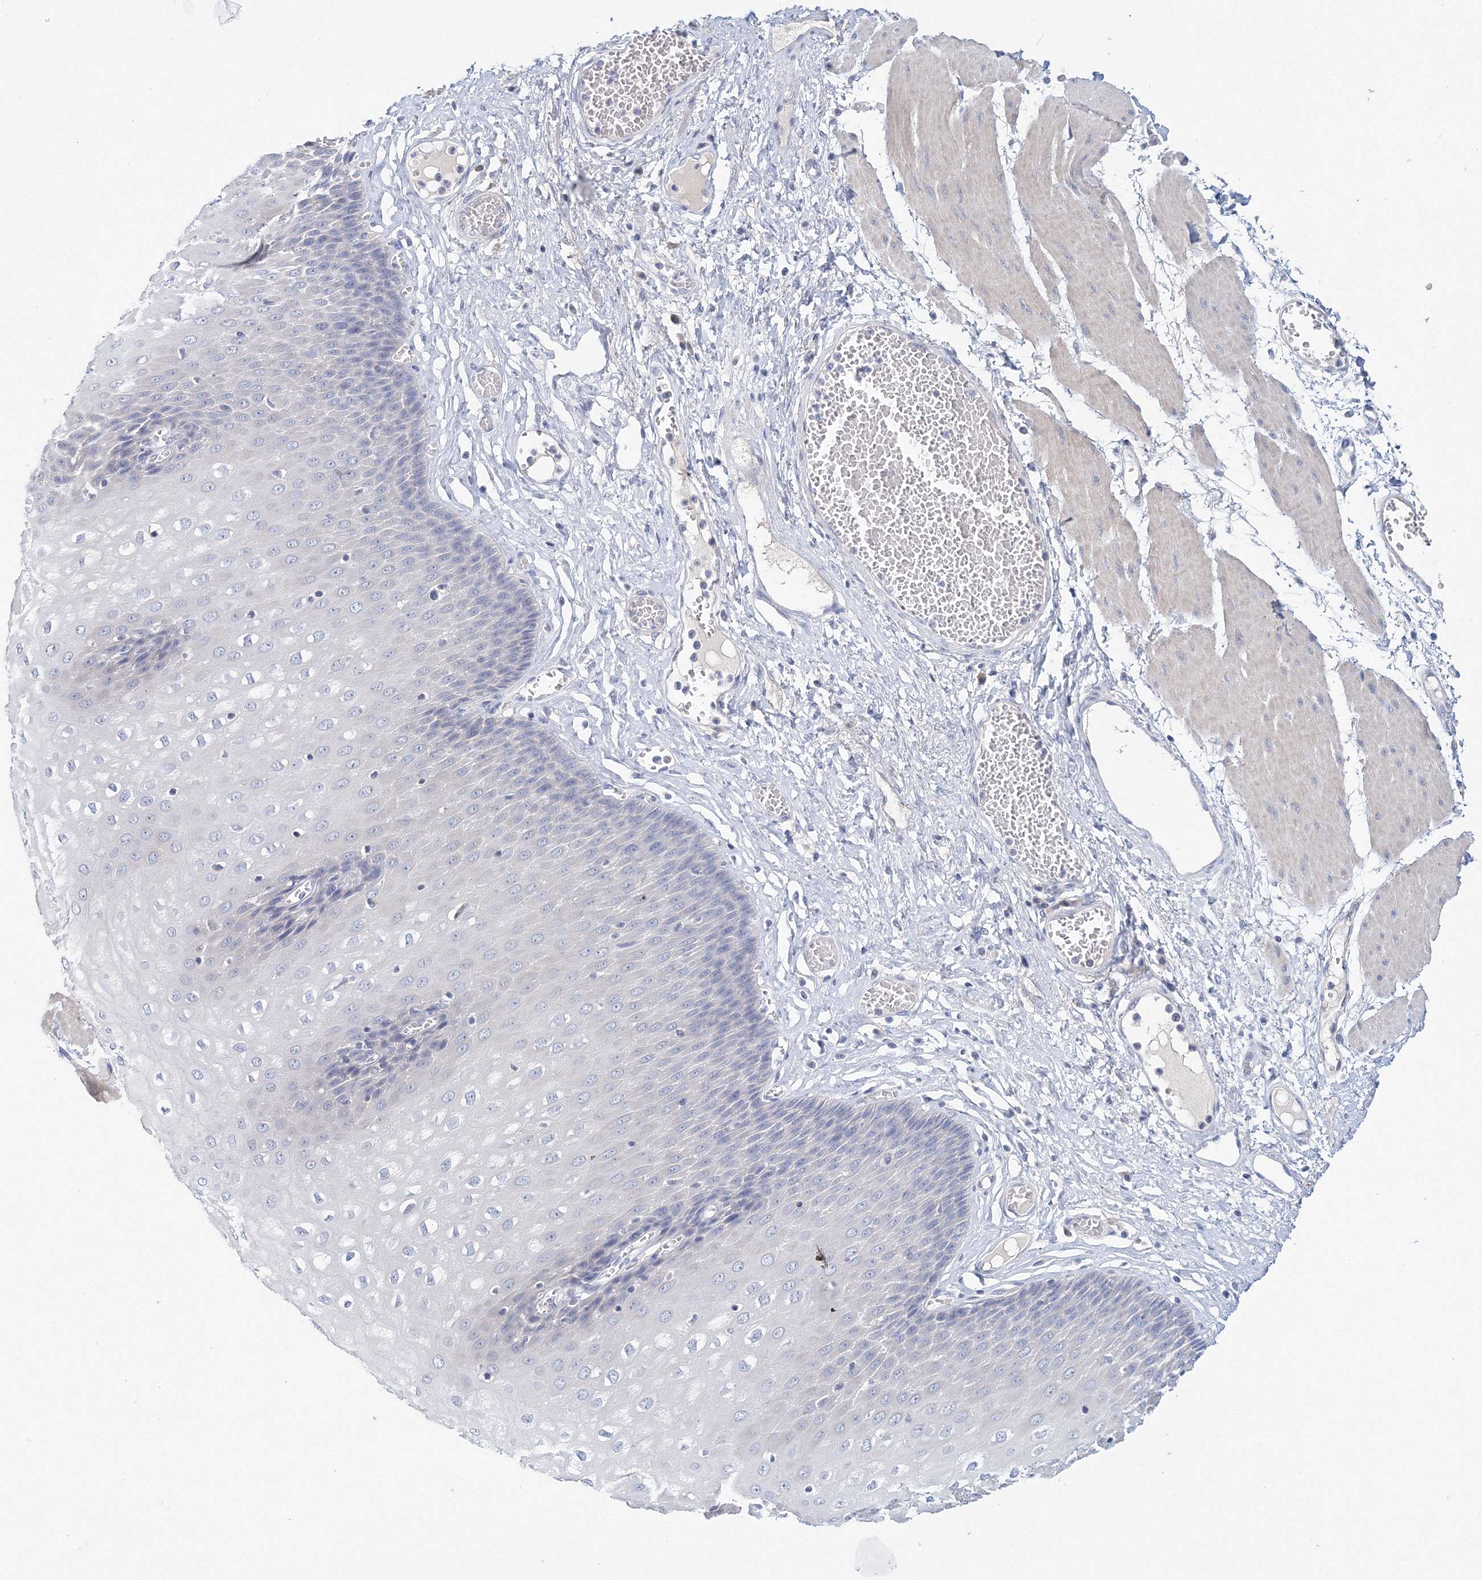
{"staining": {"intensity": "negative", "quantity": "none", "location": "none"}, "tissue": "esophagus", "cell_type": "Squamous epithelial cells", "image_type": "normal", "snomed": [{"axis": "morphology", "description": "Normal tissue, NOS"}, {"axis": "topography", "description": "Esophagus"}], "caption": "DAB (3,3'-diaminobenzidine) immunohistochemical staining of benign human esophagus demonstrates no significant staining in squamous epithelial cells. (Brightfield microscopy of DAB immunohistochemistry (IHC) at high magnification).", "gene": "LRRIQ4", "patient": {"sex": "male", "age": 60}}